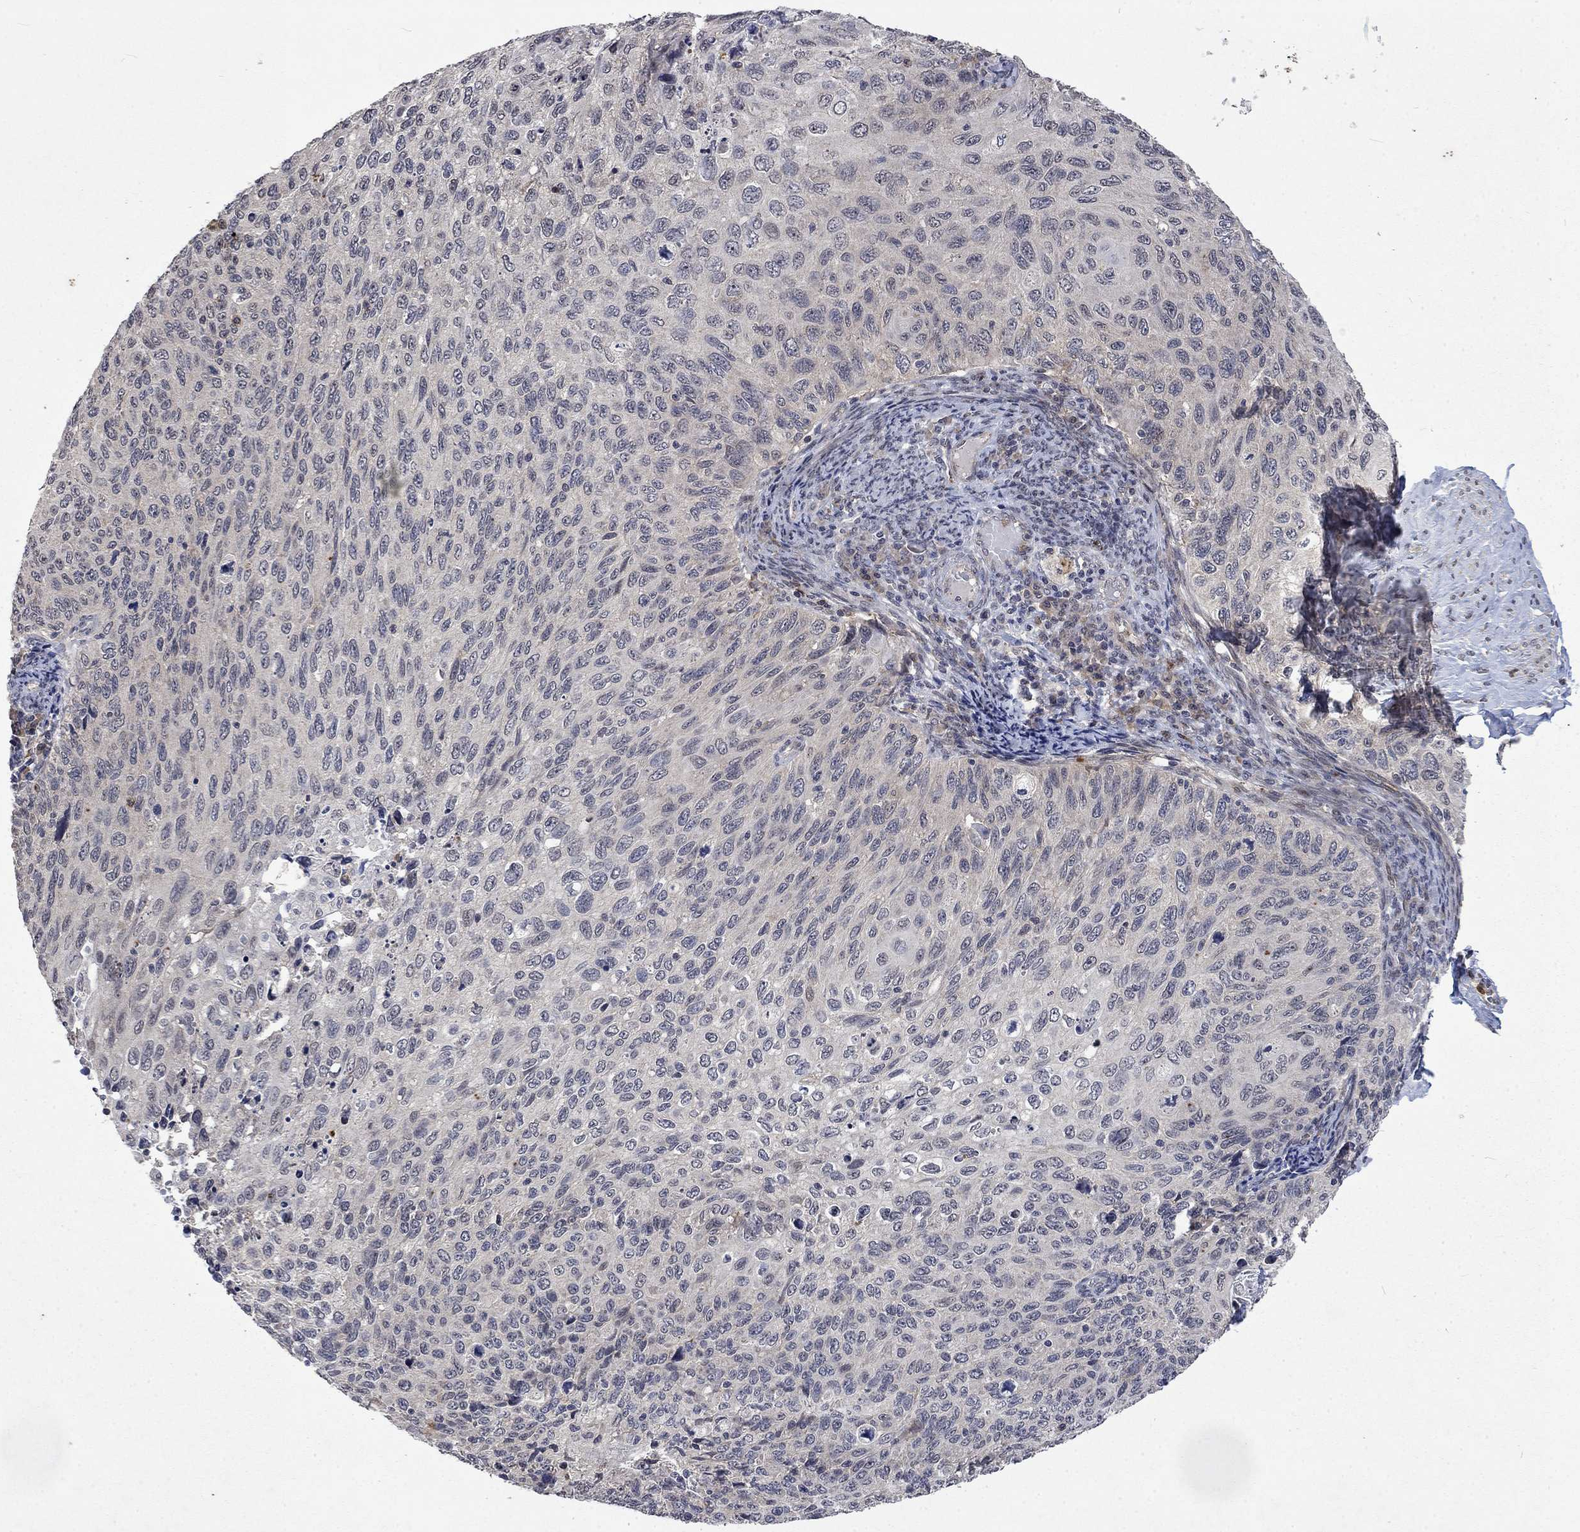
{"staining": {"intensity": "negative", "quantity": "none", "location": "none"}, "tissue": "cervical cancer", "cell_type": "Tumor cells", "image_type": "cancer", "snomed": [{"axis": "morphology", "description": "Squamous cell carcinoma, NOS"}, {"axis": "topography", "description": "Cervix"}], "caption": "Tumor cells show no significant protein expression in cervical cancer (squamous cell carcinoma). (DAB IHC, high magnification).", "gene": "PPP1R9A", "patient": {"sex": "female", "age": 70}}